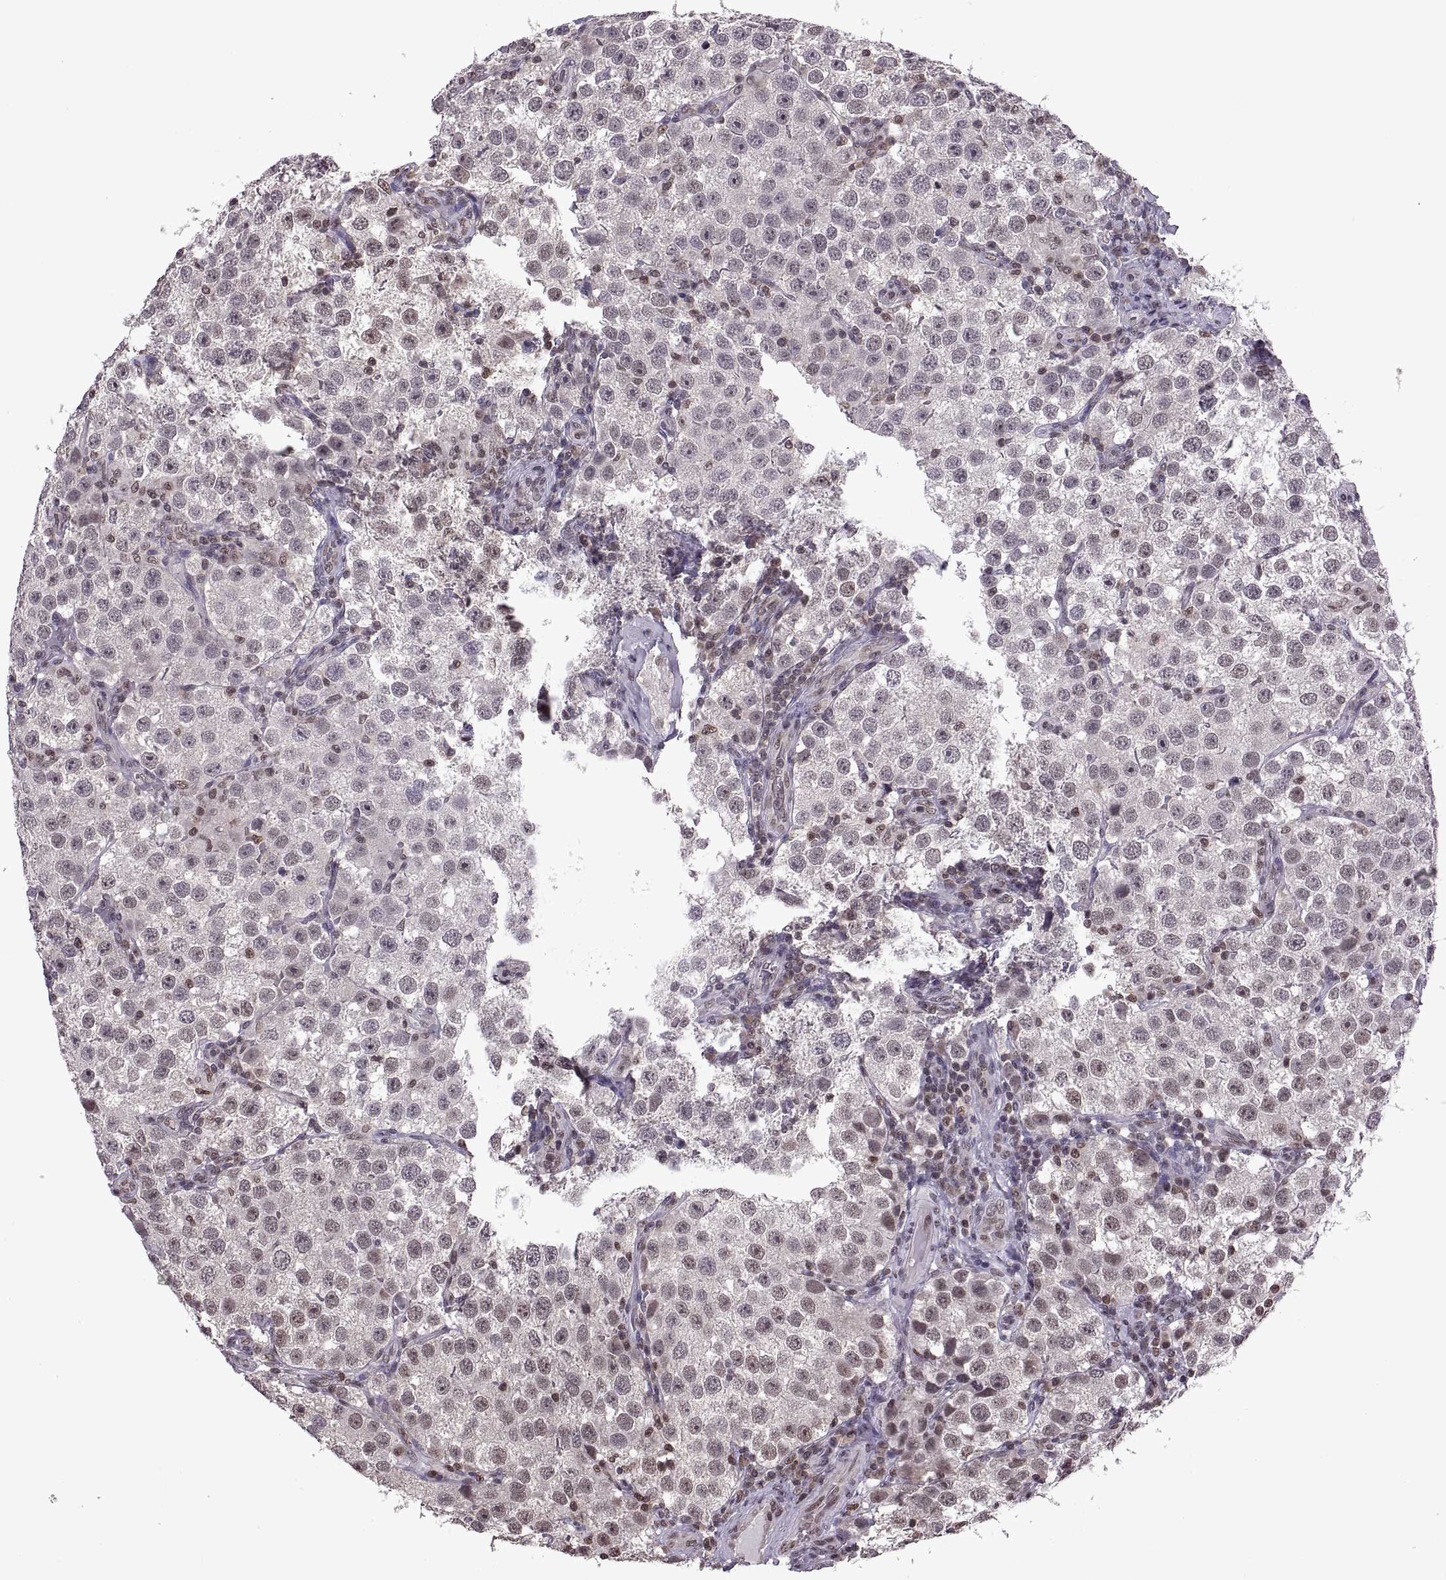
{"staining": {"intensity": "negative", "quantity": "none", "location": "none"}, "tissue": "testis cancer", "cell_type": "Tumor cells", "image_type": "cancer", "snomed": [{"axis": "morphology", "description": "Seminoma, NOS"}, {"axis": "topography", "description": "Testis"}], "caption": "Immunohistochemistry photomicrograph of neoplastic tissue: human testis cancer stained with DAB demonstrates no significant protein expression in tumor cells. Nuclei are stained in blue.", "gene": "INTS3", "patient": {"sex": "male", "age": 37}}